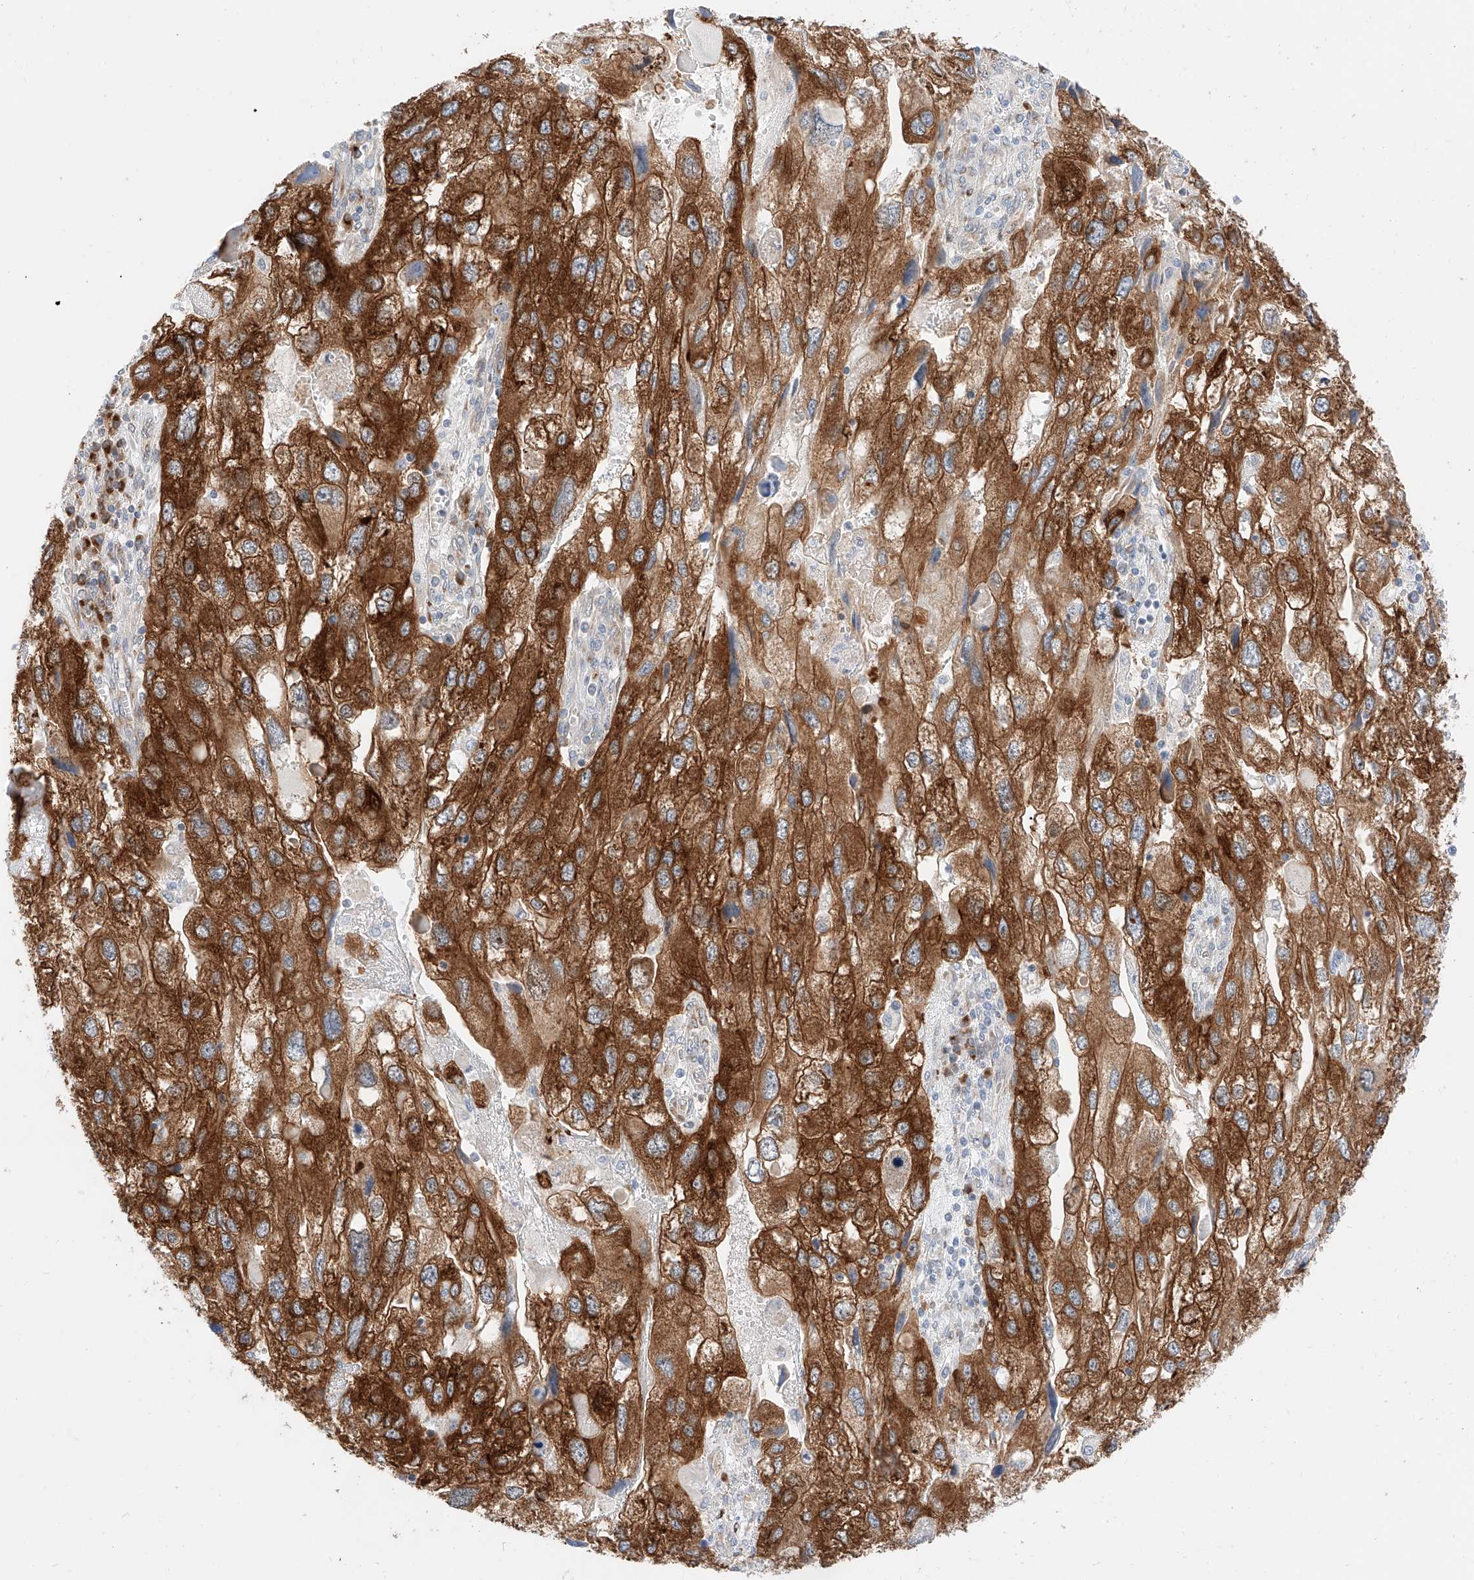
{"staining": {"intensity": "strong", "quantity": ">75%", "location": "cytoplasmic/membranous"}, "tissue": "endometrial cancer", "cell_type": "Tumor cells", "image_type": "cancer", "snomed": [{"axis": "morphology", "description": "Adenocarcinoma, NOS"}, {"axis": "topography", "description": "Endometrium"}], "caption": "Endometrial adenocarcinoma stained for a protein (brown) demonstrates strong cytoplasmic/membranous positive staining in approximately >75% of tumor cells.", "gene": "CARMIL1", "patient": {"sex": "female", "age": 49}}